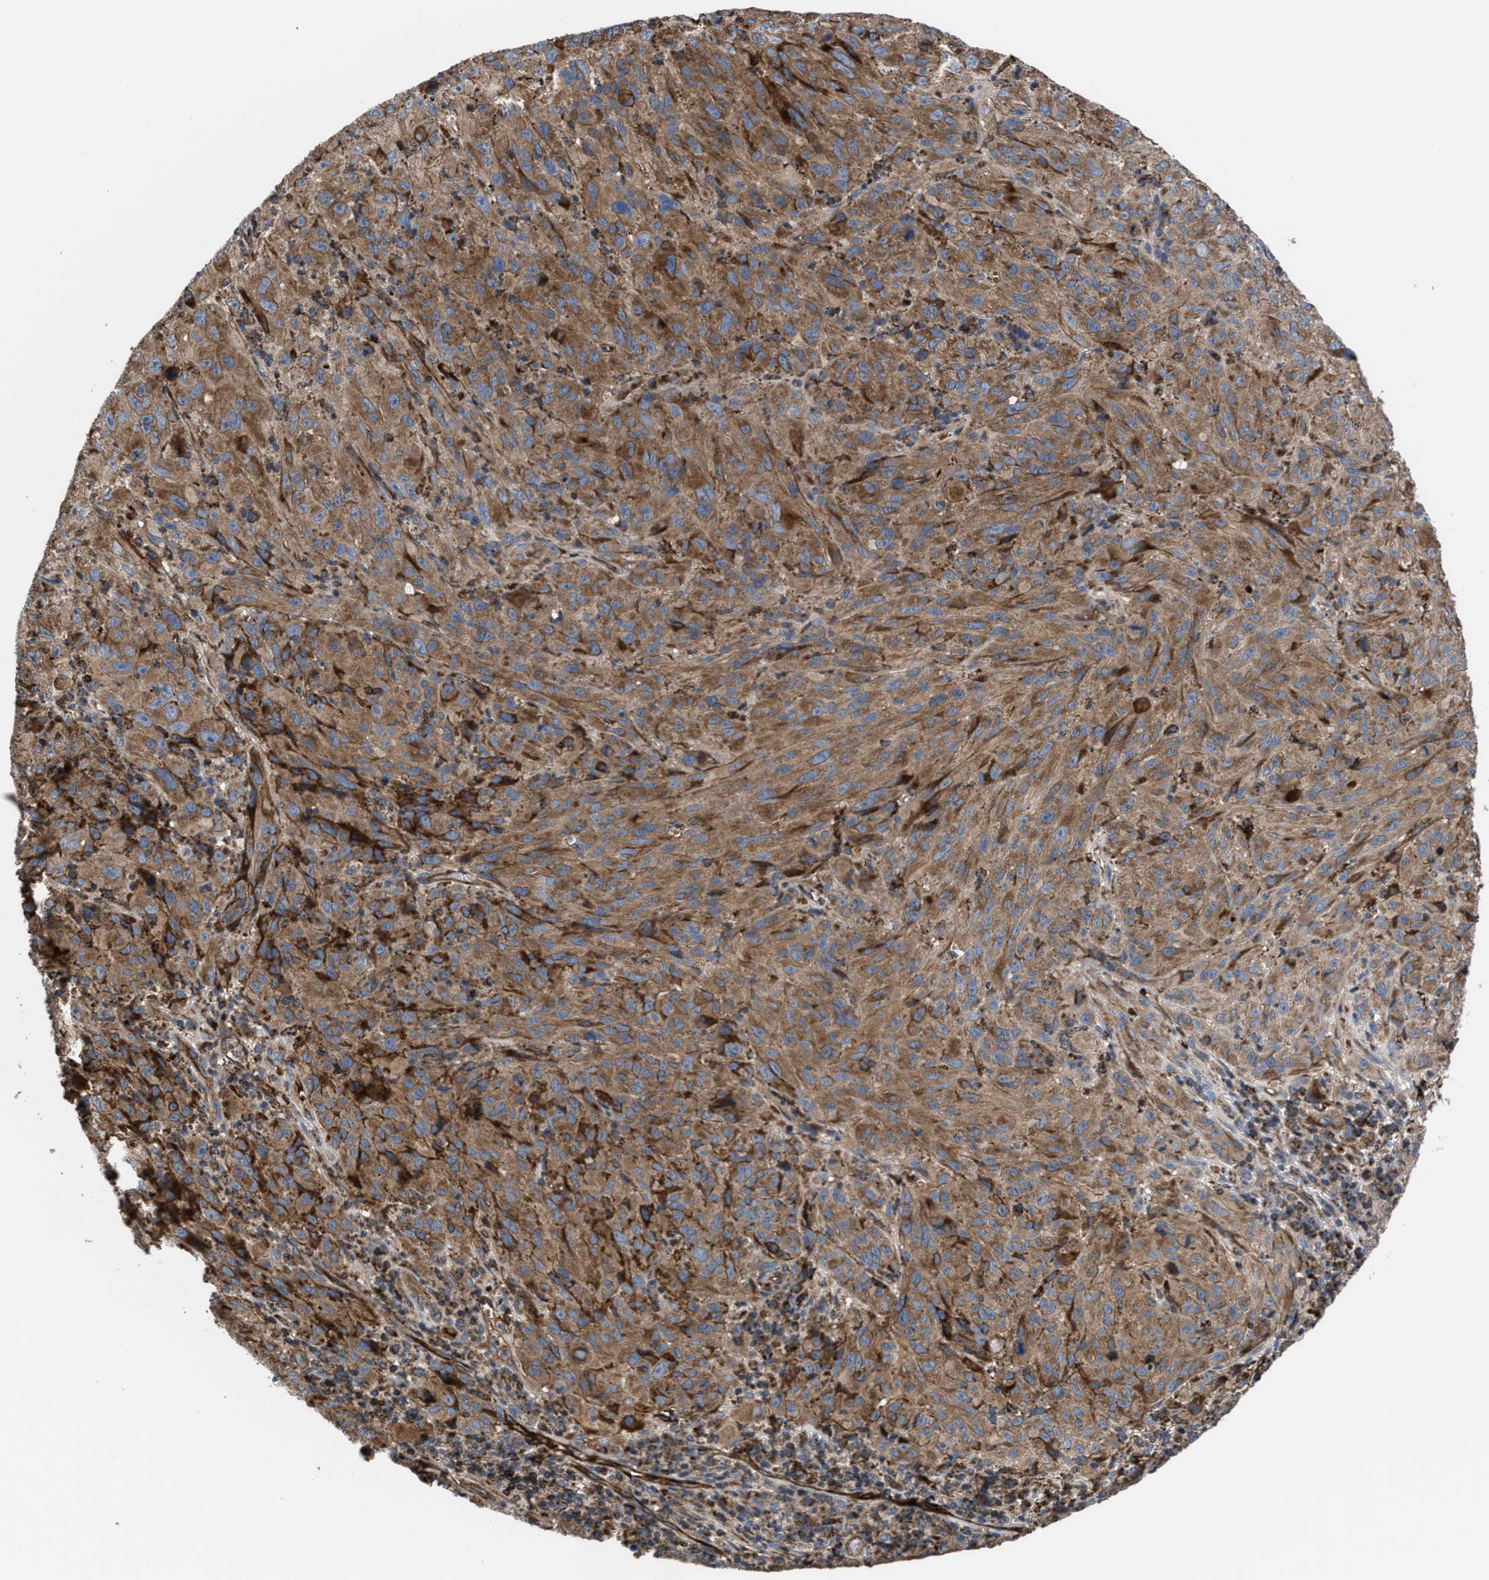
{"staining": {"intensity": "moderate", "quantity": ">75%", "location": "cytoplasmic/membranous"}, "tissue": "melanoma", "cell_type": "Tumor cells", "image_type": "cancer", "snomed": [{"axis": "morphology", "description": "Malignant melanoma, NOS"}, {"axis": "topography", "description": "Skin of head"}], "caption": "Approximately >75% of tumor cells in melanoma display moderate cytoplasmic/membranous protein expression as visualized by brown immunohistochemical staining.", "gene": "PRR15L", "patient": {"sex": "male", "age": 96}}